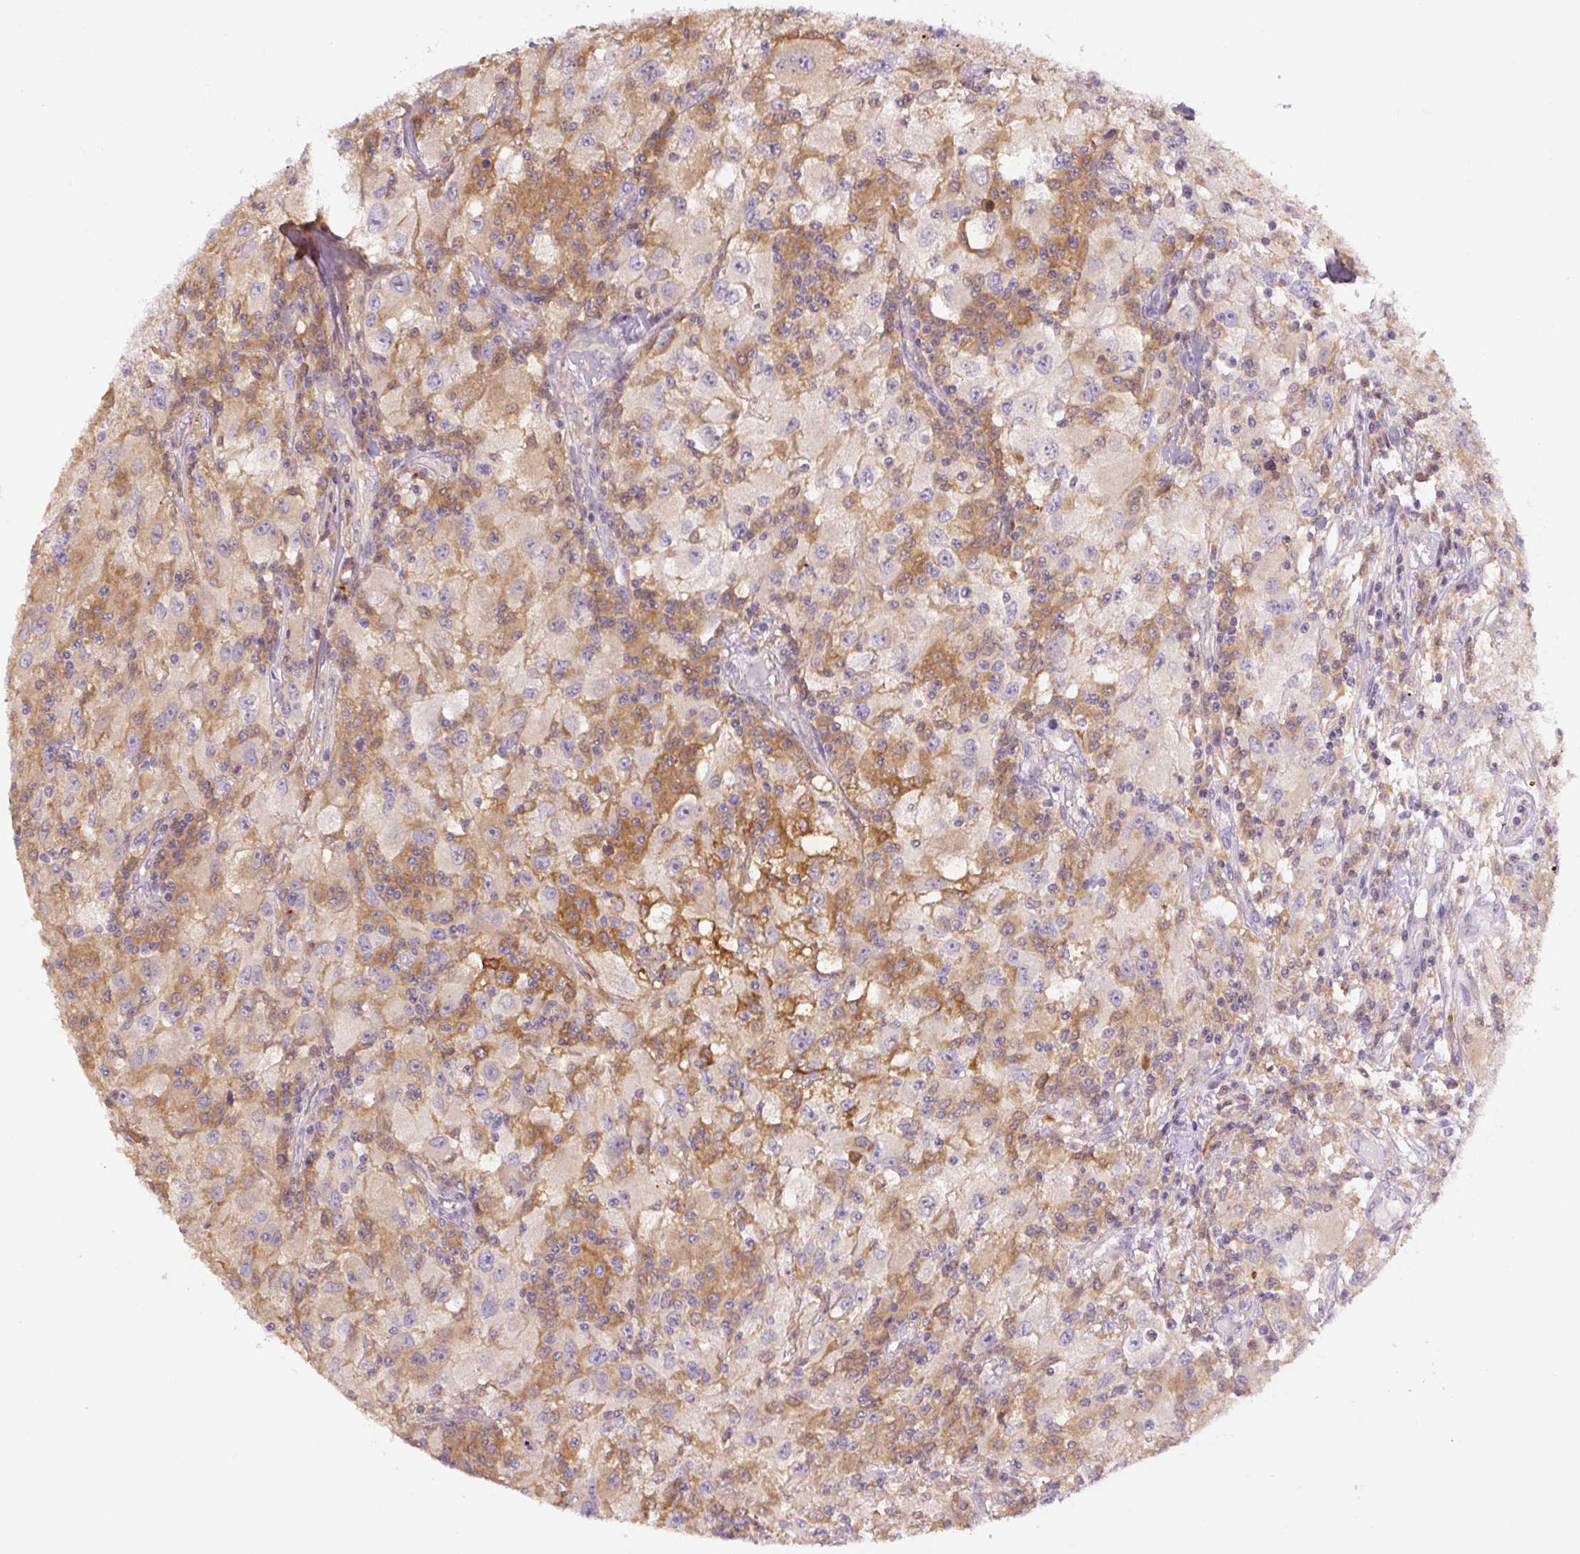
{"staining": {"intensity": "weak", "quantity": "<25%", "location": "cytoplasmic/membranous"}, "tissue": "renal cancer", "cell_type": "Tumor cells", "image_type": "cancer", "snomed": [{"axis": "morphology", "description": "Adenocarcinoma, NOS"}, {"axis": "topography", "description": "Kidney"}], "caption": "Human adenocarcinoma (renal) stained for a protein using IHC displays no positivity in tumor cells.", "gene": "SPSB2", "patient": {"sex": "female", "age": 67}}